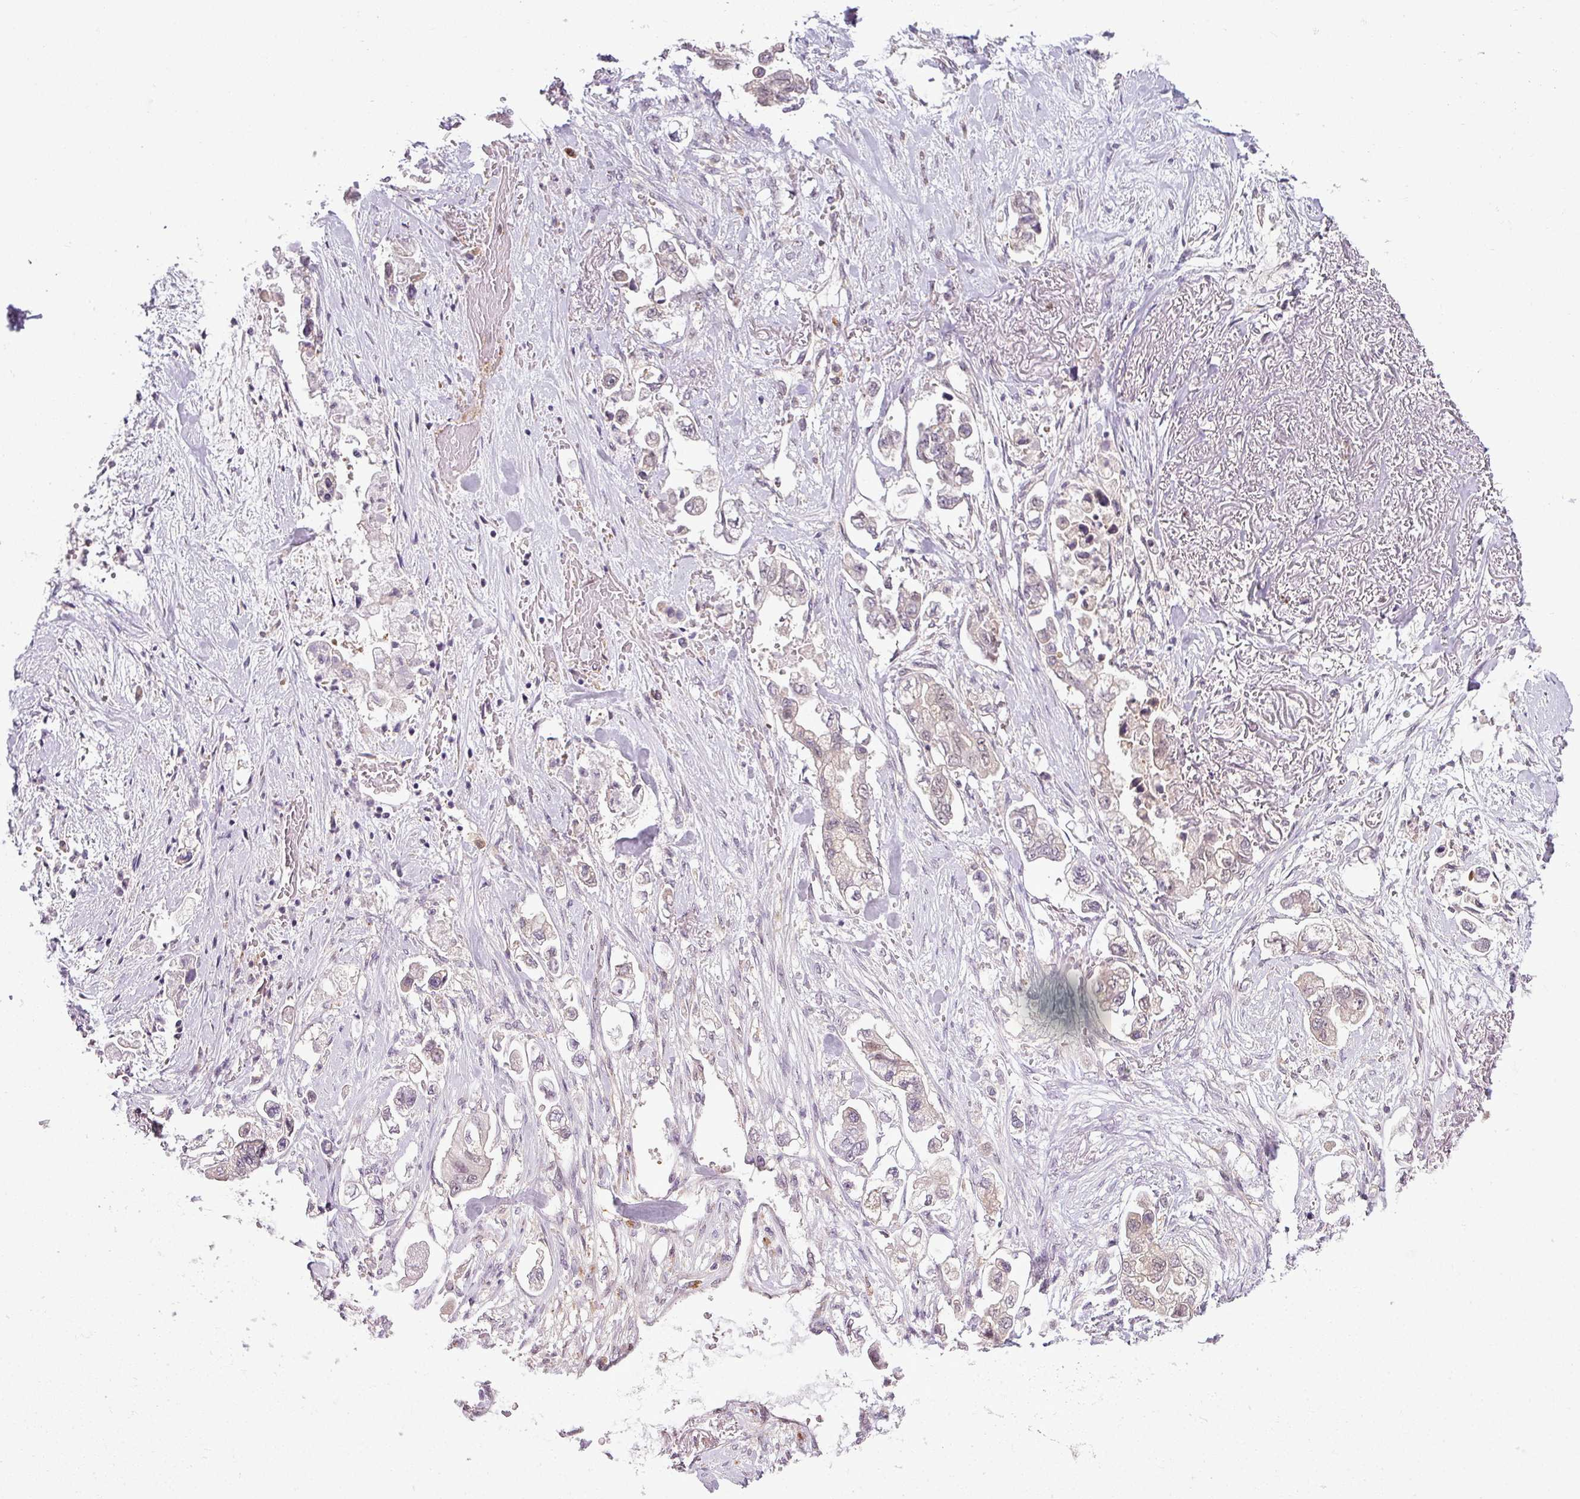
{"staining": {"intensity": "negative", "quantity": "none", "location": "none"}, "tissue": "stomach cancer", "cell_type": "Tumor cells", "image_type": "cancer", "snomed": [{"axis": "morphology", "description": "Adenocarcinoma, NOS"}, {"axis": "topography", "description": "Stomach"}], "caption": "IHC photomicrograph of stomach cancer stained for a protein (brown), which displays no expression in tumor cells.", "gene": "CCDC144A", "patient": {"sex": "male", "age": 62}}